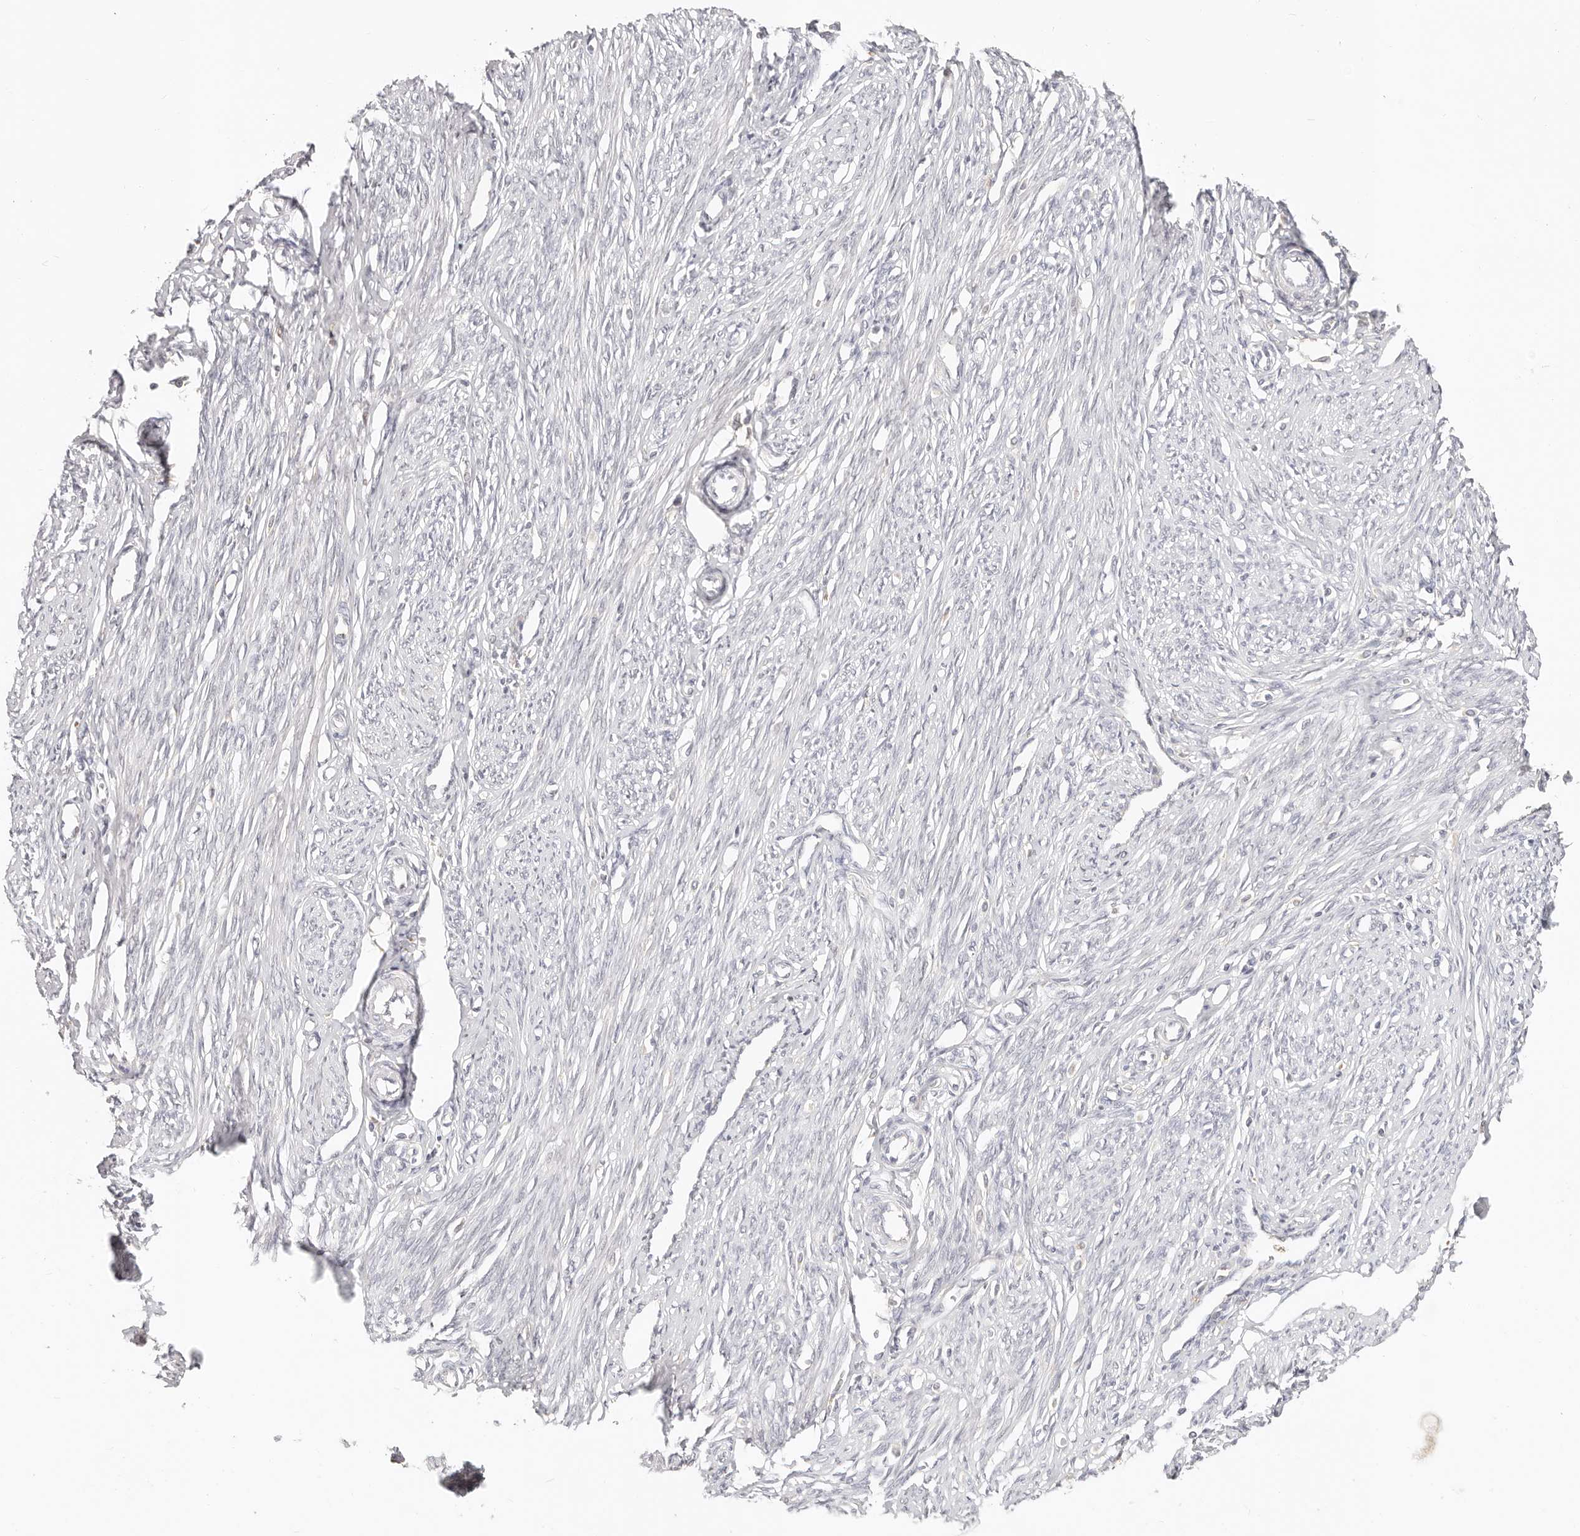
{"staining": {"intensity": "negative", "quantity": "none", "location": "none"}, "tissue": "endometrium", "cell_type": "Cells in endometrial stroma", "image_type": "normal", "snomed": [{"axis": "morphology", "description": "Normal tissue, NOS"}, {"axis": "topography", "description": "Endometrium"}], "caption": "Cells in endometrial stroma show no significant positivity in unremarkable endometrium. (DAB immunohistochemistry, high magnification).", "gene": "DTNBP1", "patient": {"sex": "female", "age": 56}}